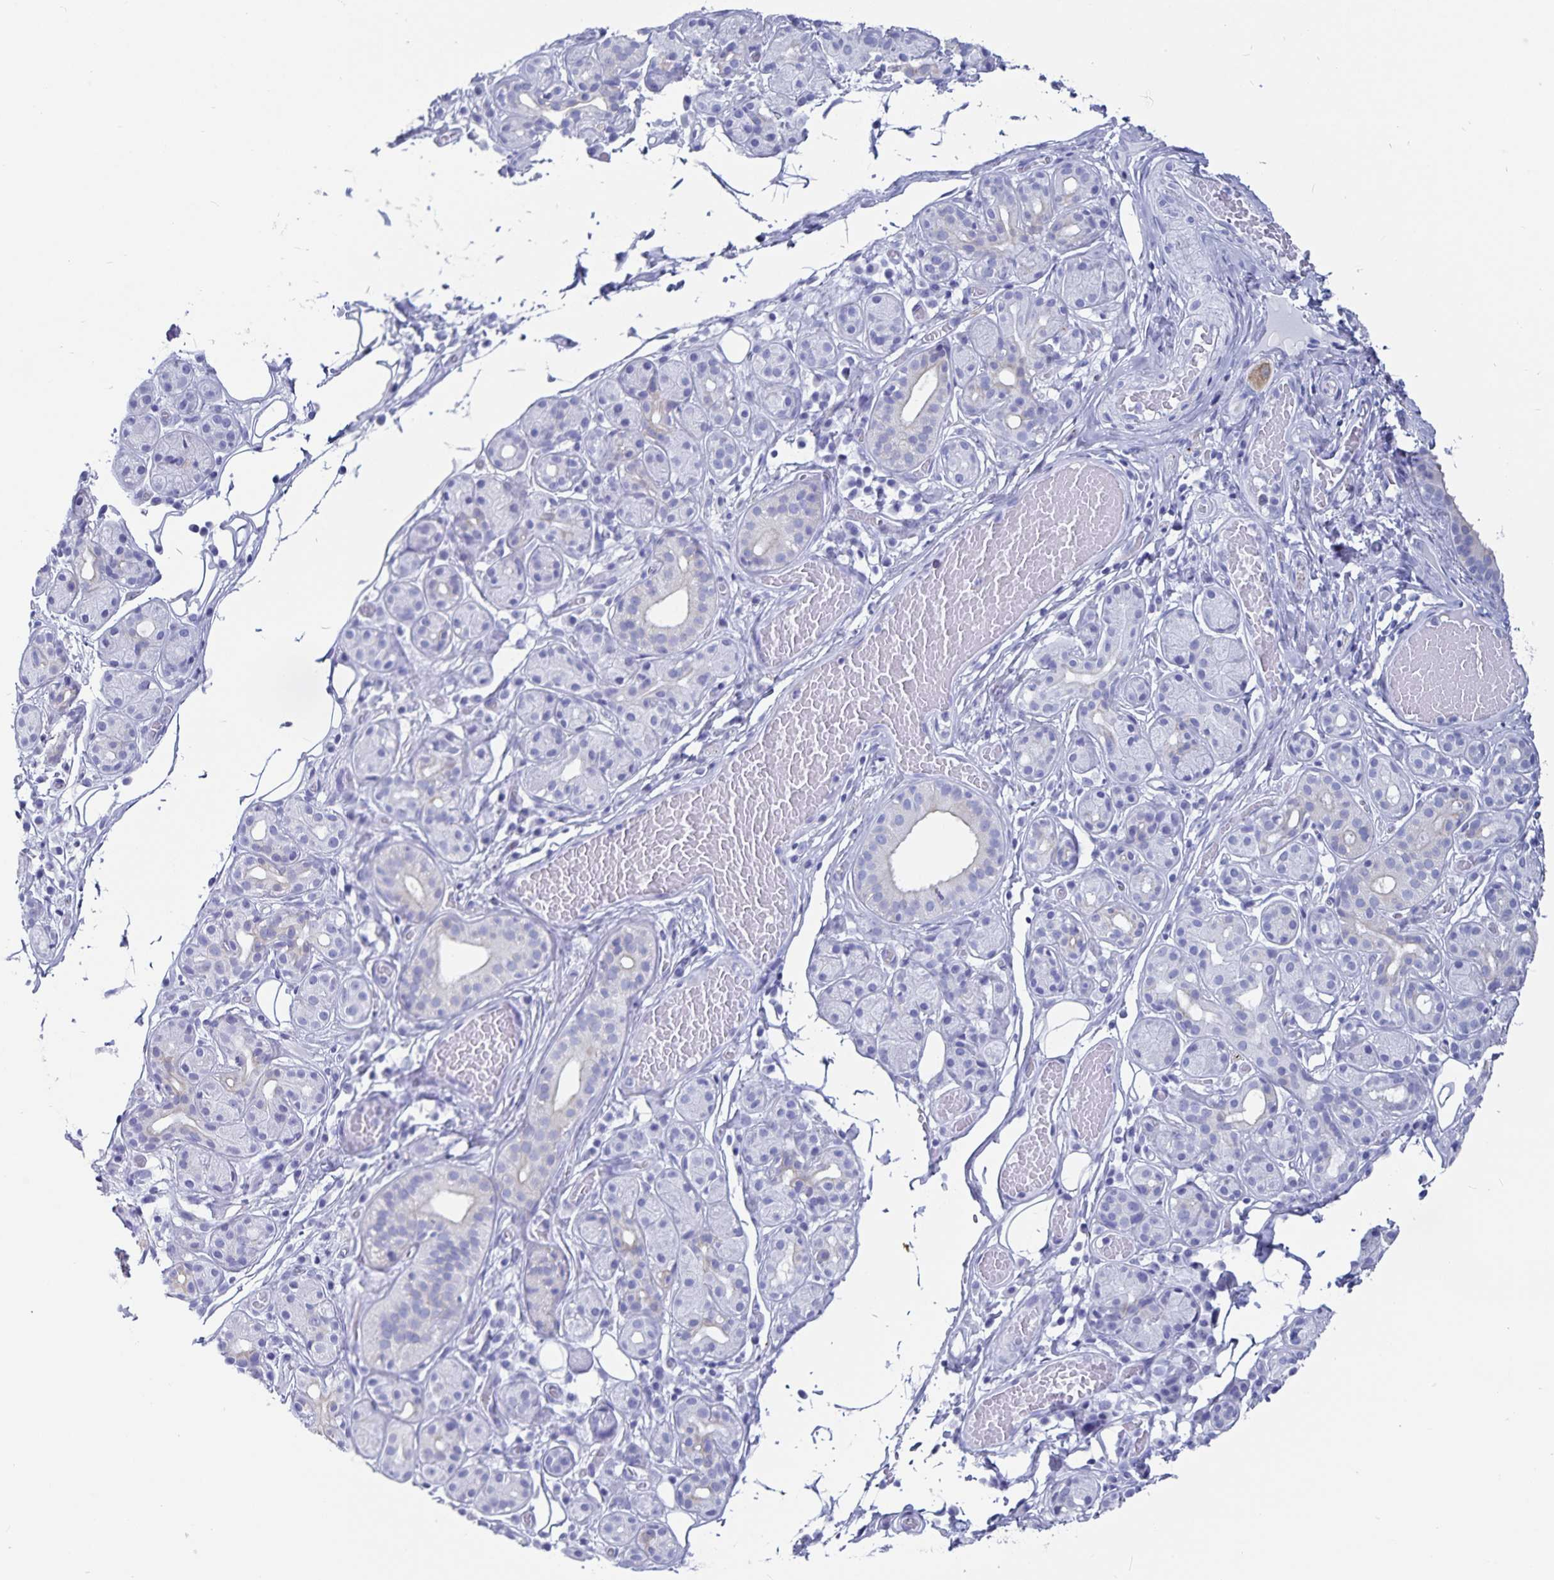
{"staining": {"intensity": "negative", "quantity": "none", "location": "none"}, "tissue": "salivary gland", "cell_type": "Glandular cells", "image_type": "normal", "snomed": [{"axis": "morphology", "description": "Normal tissue, NOS"}, {"axis": "topography", "description": "Salivary gland"}, {"axis": "topography", "description": "Peripheral nerve tissue"}], "caption": "The micrograph displays no staining of glandular cells in normal salivary gland. Brightfield microscopy of immunohistochemistry stained with DAB (brown) and hematoxylin (blue), captured at high magnification.", "gene": "C19orf73", "patient": {"sex": "male", "age": 71}}